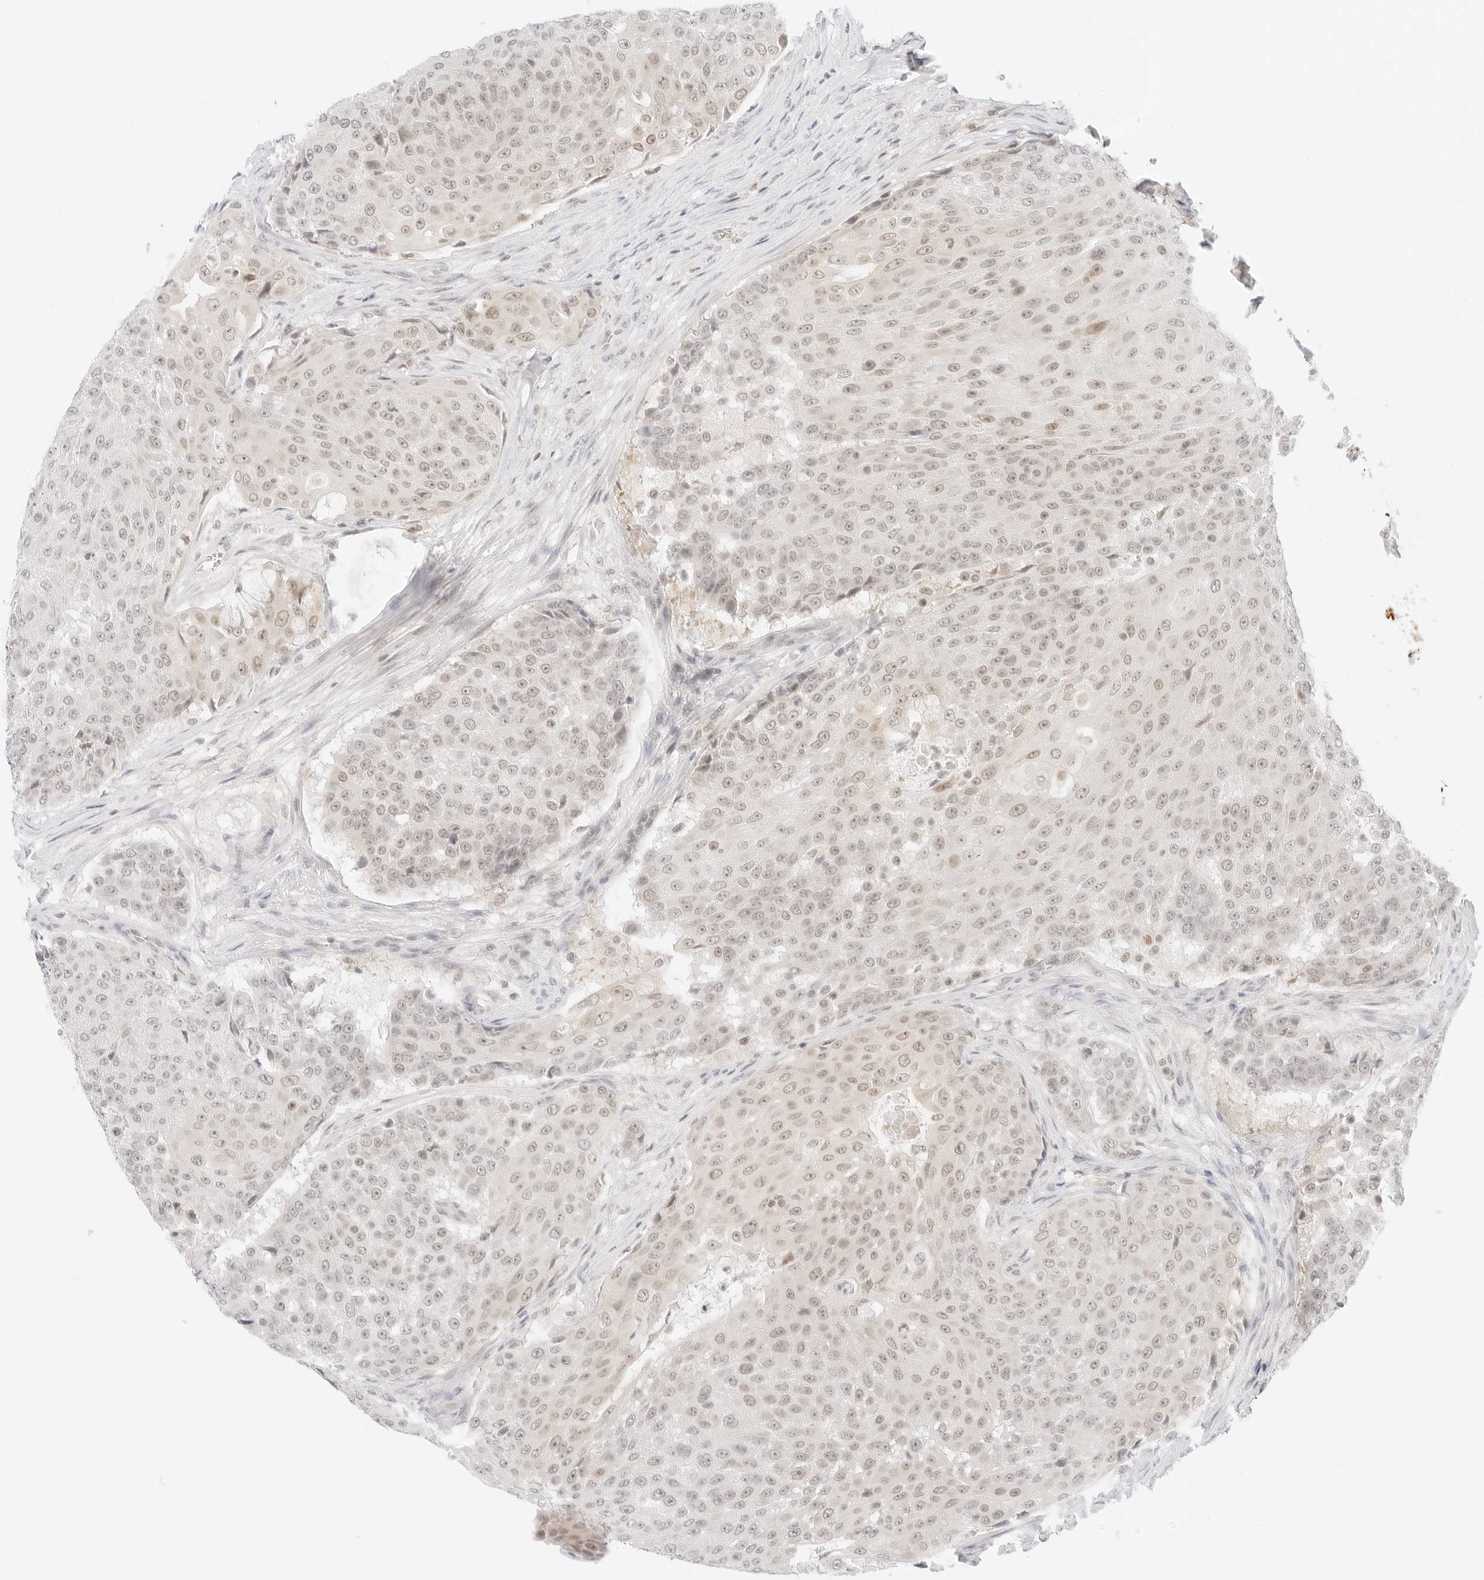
{"staining": {"intensity": "weak", "quantity": "<25%", "location": "nuclear"}, "tissue": "urothelial cancer", "cell_type": "Tumor cells", "image_type": "cancer", "snomed": [{"axis": "morphology", "description": "Urothelial carcinoma, High grade"}, {"axis": "topography", "description": "Urinary bladder"}], "caption": "There is no significant positivity in tumor cells of urothelial carcinoma (high-grade). (DAB (3,3'-diaminobenzidine) immunohistochemistry, high magnification).", "gene": "POLR3C", "patient": {"sex": "female", "age": 63}}